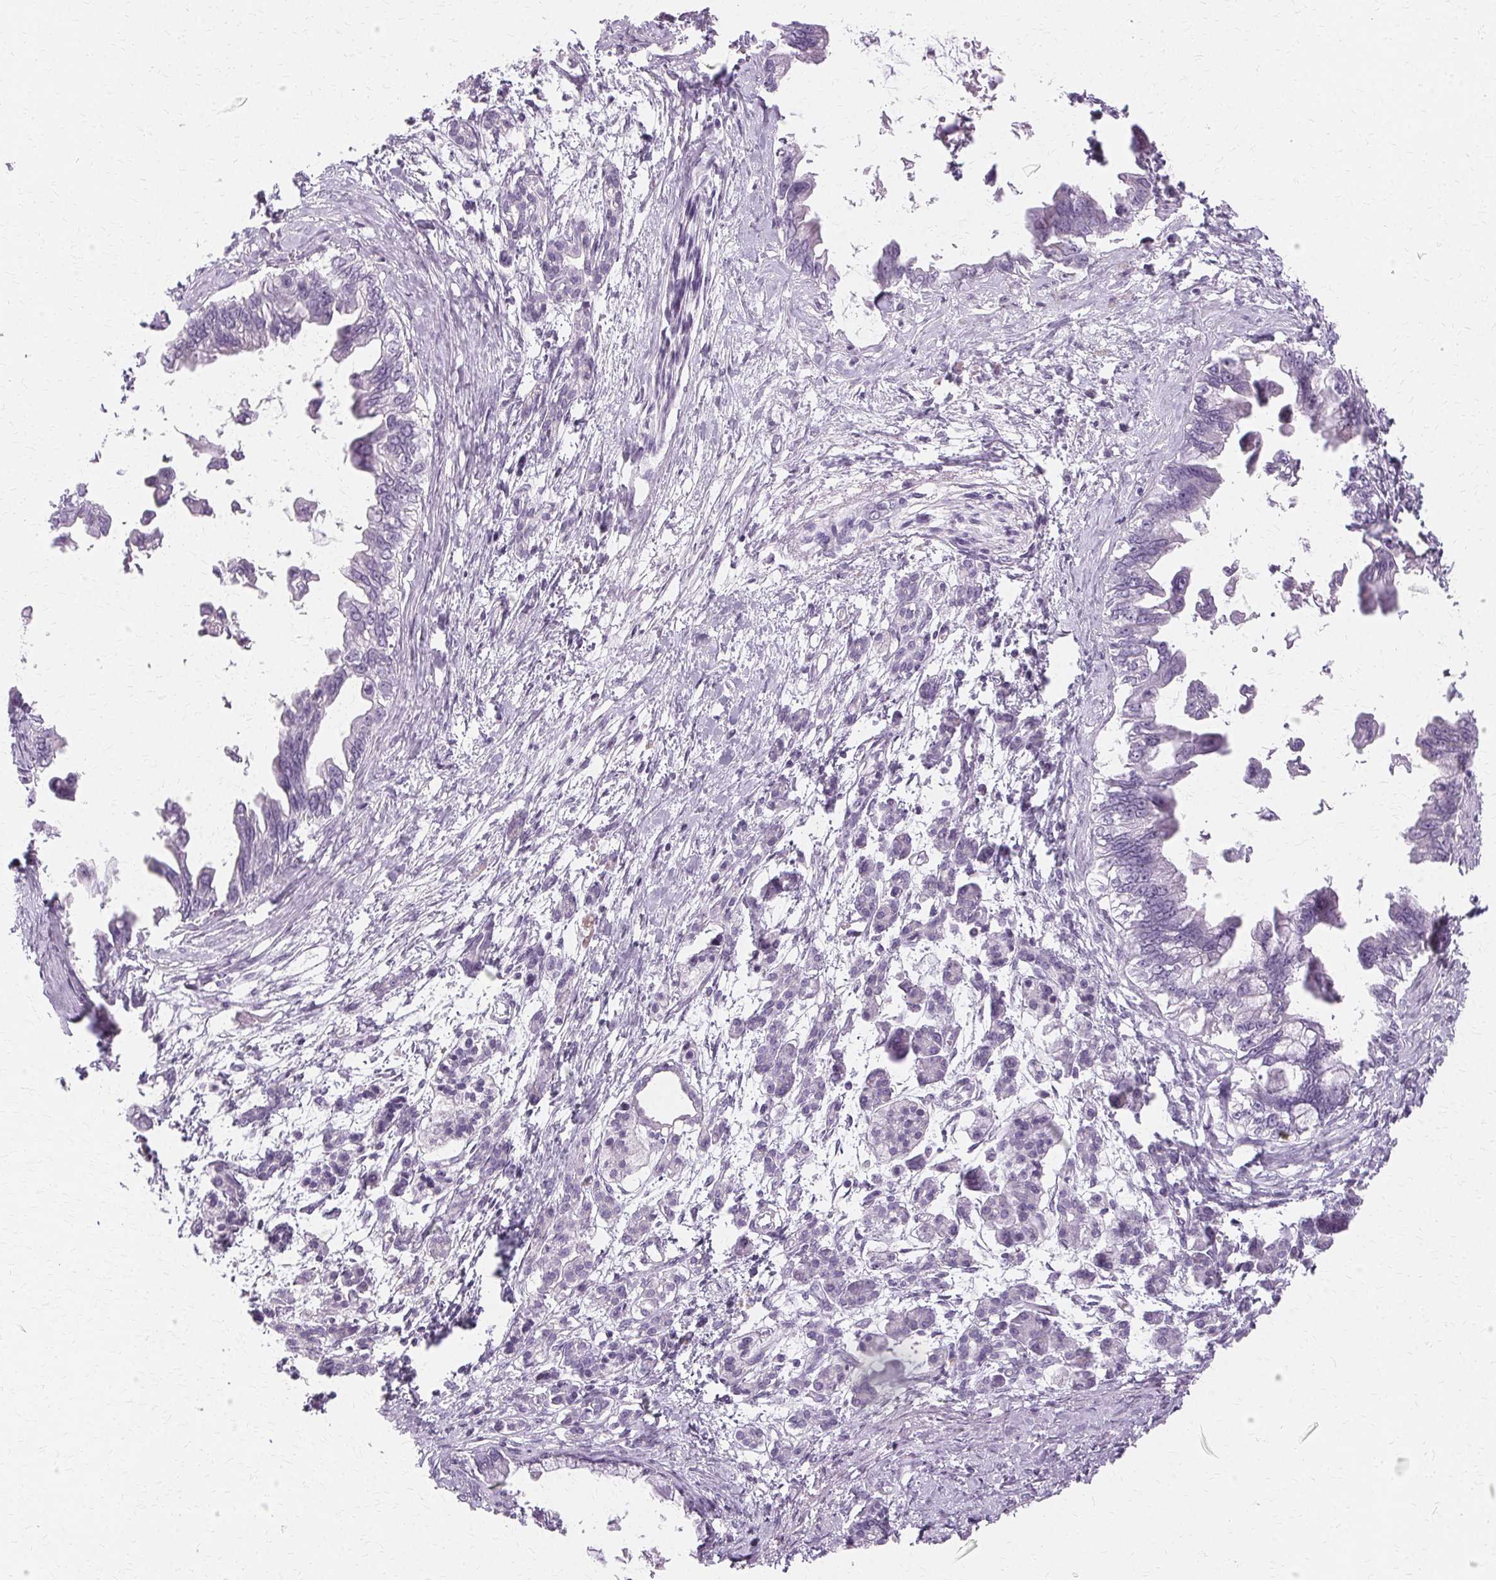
{"staining": {"intensity": "negative", "quantity": "none", "location": "none"}, "tissue": "pancreatic cancer", "cell_type": "Tumor cells", "image_type": "cancer", "snomed": [{"axis": "morphology", "description": "Adenocarcinoma, NOS"}, {"axis": "topography", "description": "Pancreas"}], "caption": "Tumor cells show no significant protein staining in adenocarcinoma (pancreatic). (DAB (3,3'-diaminobenzidine) IHC visualized using brightfield microscopy, high magnification).", "gene": "KRT6C", "patient": {"sex": "male", "age": 61}}